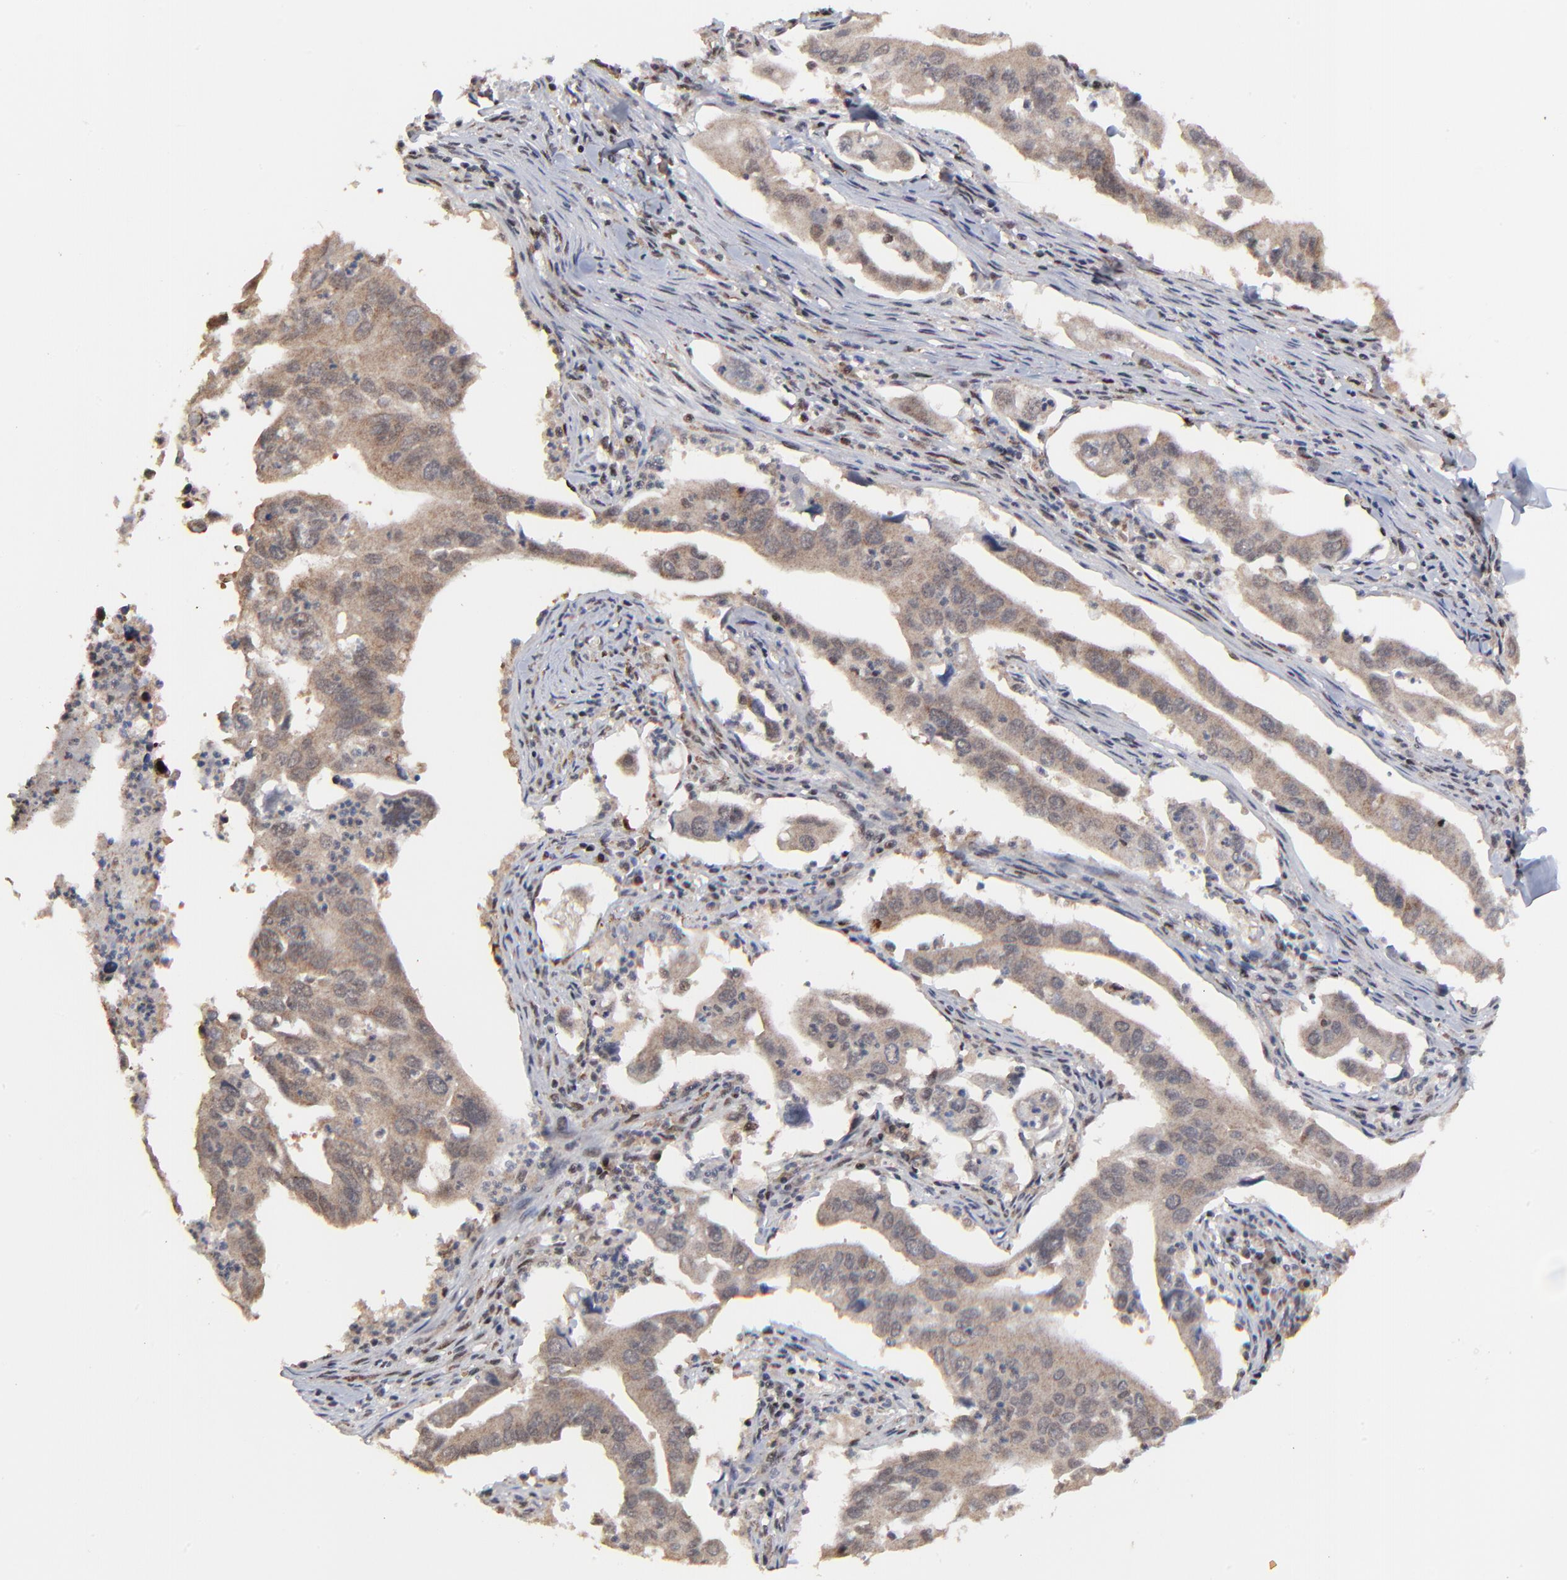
{"staining": {"intensity": "weak", "quantity": "<25%", "location": "nuclear"}, "tissue": "lung cancer", "cell_type": "Tumor cells", "image_type": "cancer", "snomed": [{"axis": "morphology", "description": "Adenocarcinoma, NOS"}, {"axis": "topography", "description": "Lung"}], "caption": "Tumor cells show no significant positivity in lung adenocarcinoma. (DAB immunohistochemistry with hematoxylin counter stain).", "gene": "RBM22", "patient": {"sex": "male", "age": 48}}